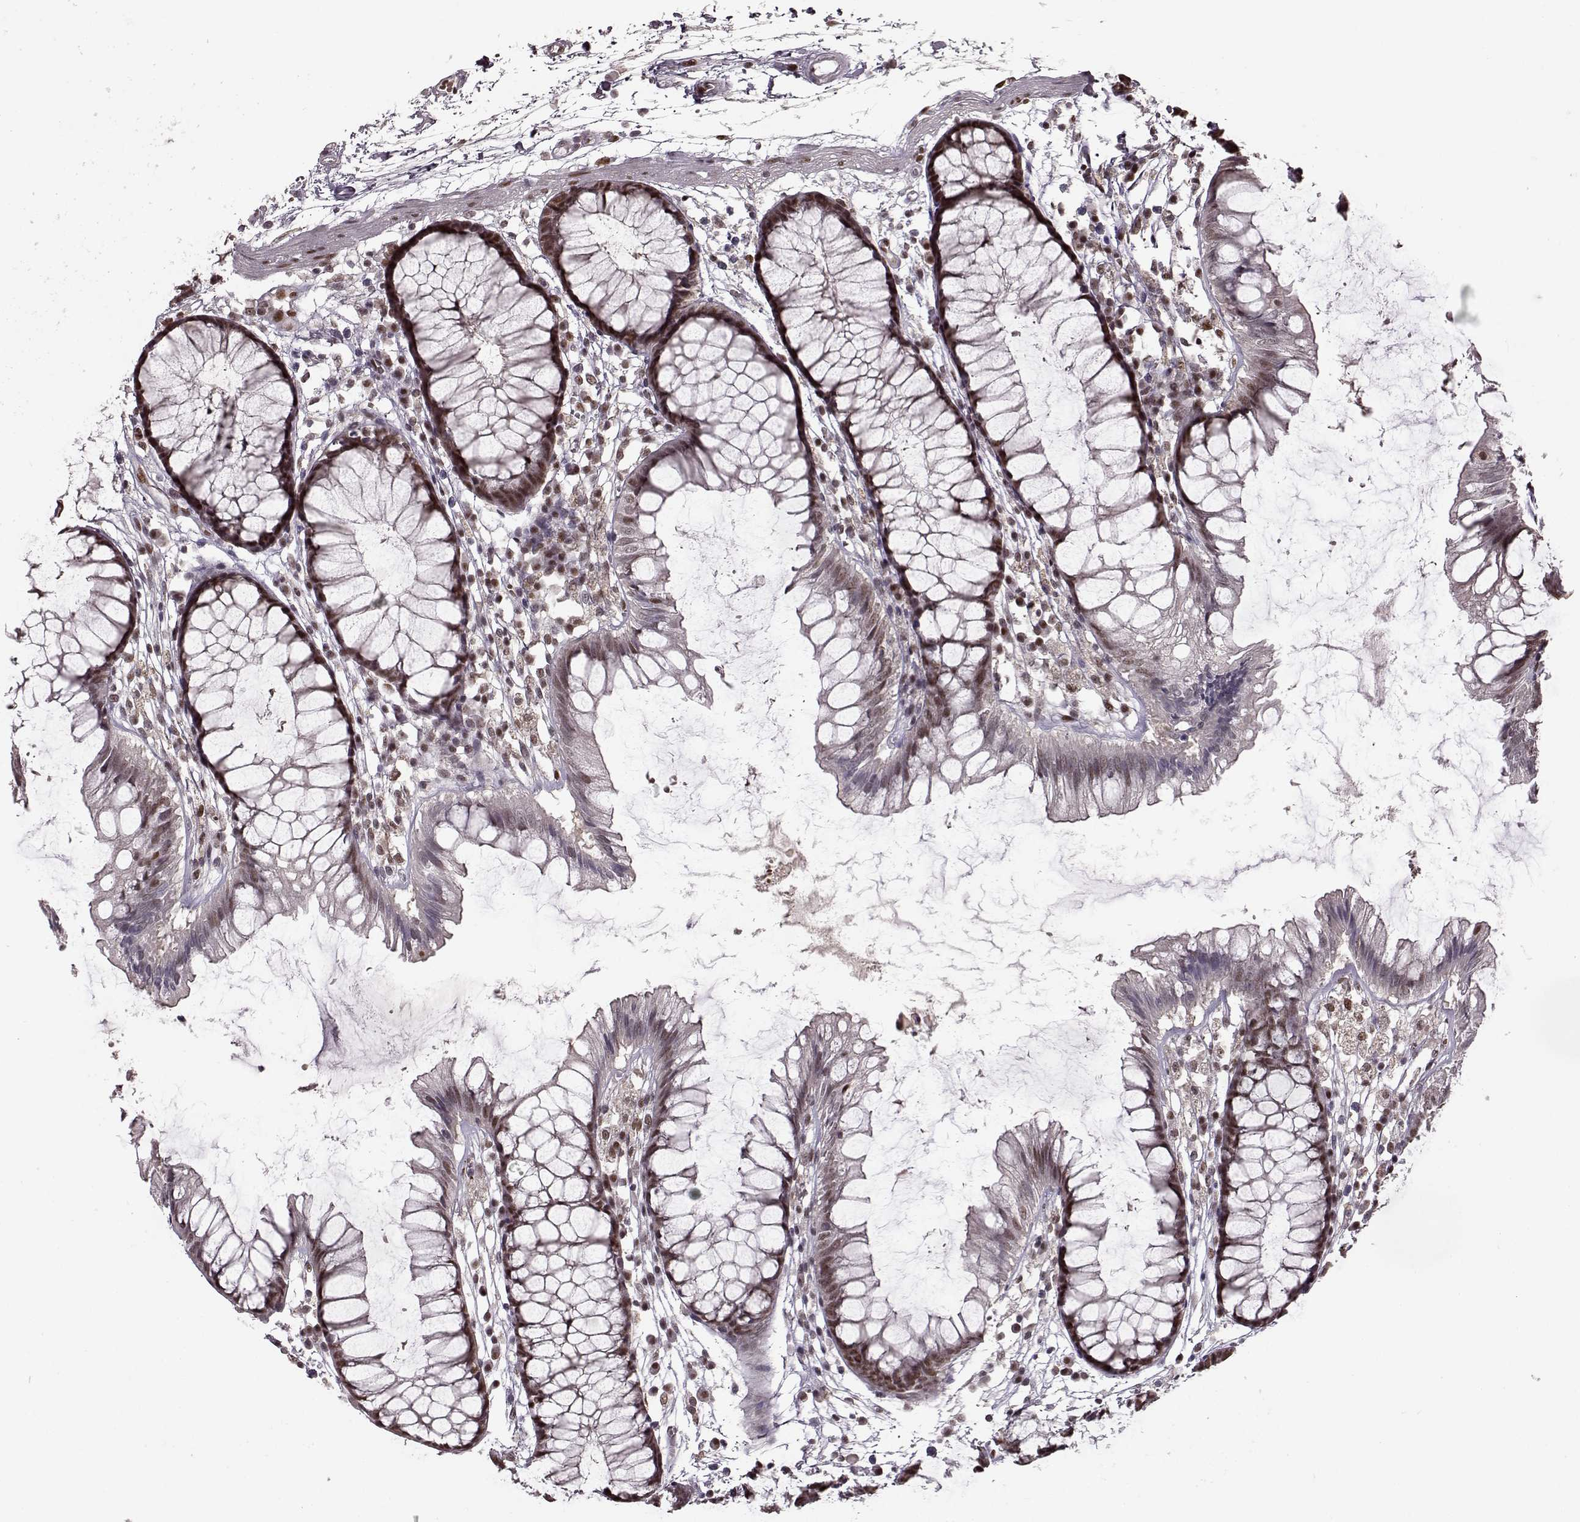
{"staining": {"intensity": "weak", "quantity": "<25%", "location": "nuclear"}, "tissue": "colon", "cell_type": "Endothelial cells", "image_type": "normal", "snomed": [{"axis": "morphology", "description": "Normal tissue, NOS"}, {"axis": "morphology", "description": "Adenocarcinoma, NOS"}, {"axis": "topography", "description": "Colon"}], "caption": "An image of colon stained for a protein demonstrates no brown staining in endothelial cells.", "gene": "FTO", "patient": {"sex": "male", "age": 65}}